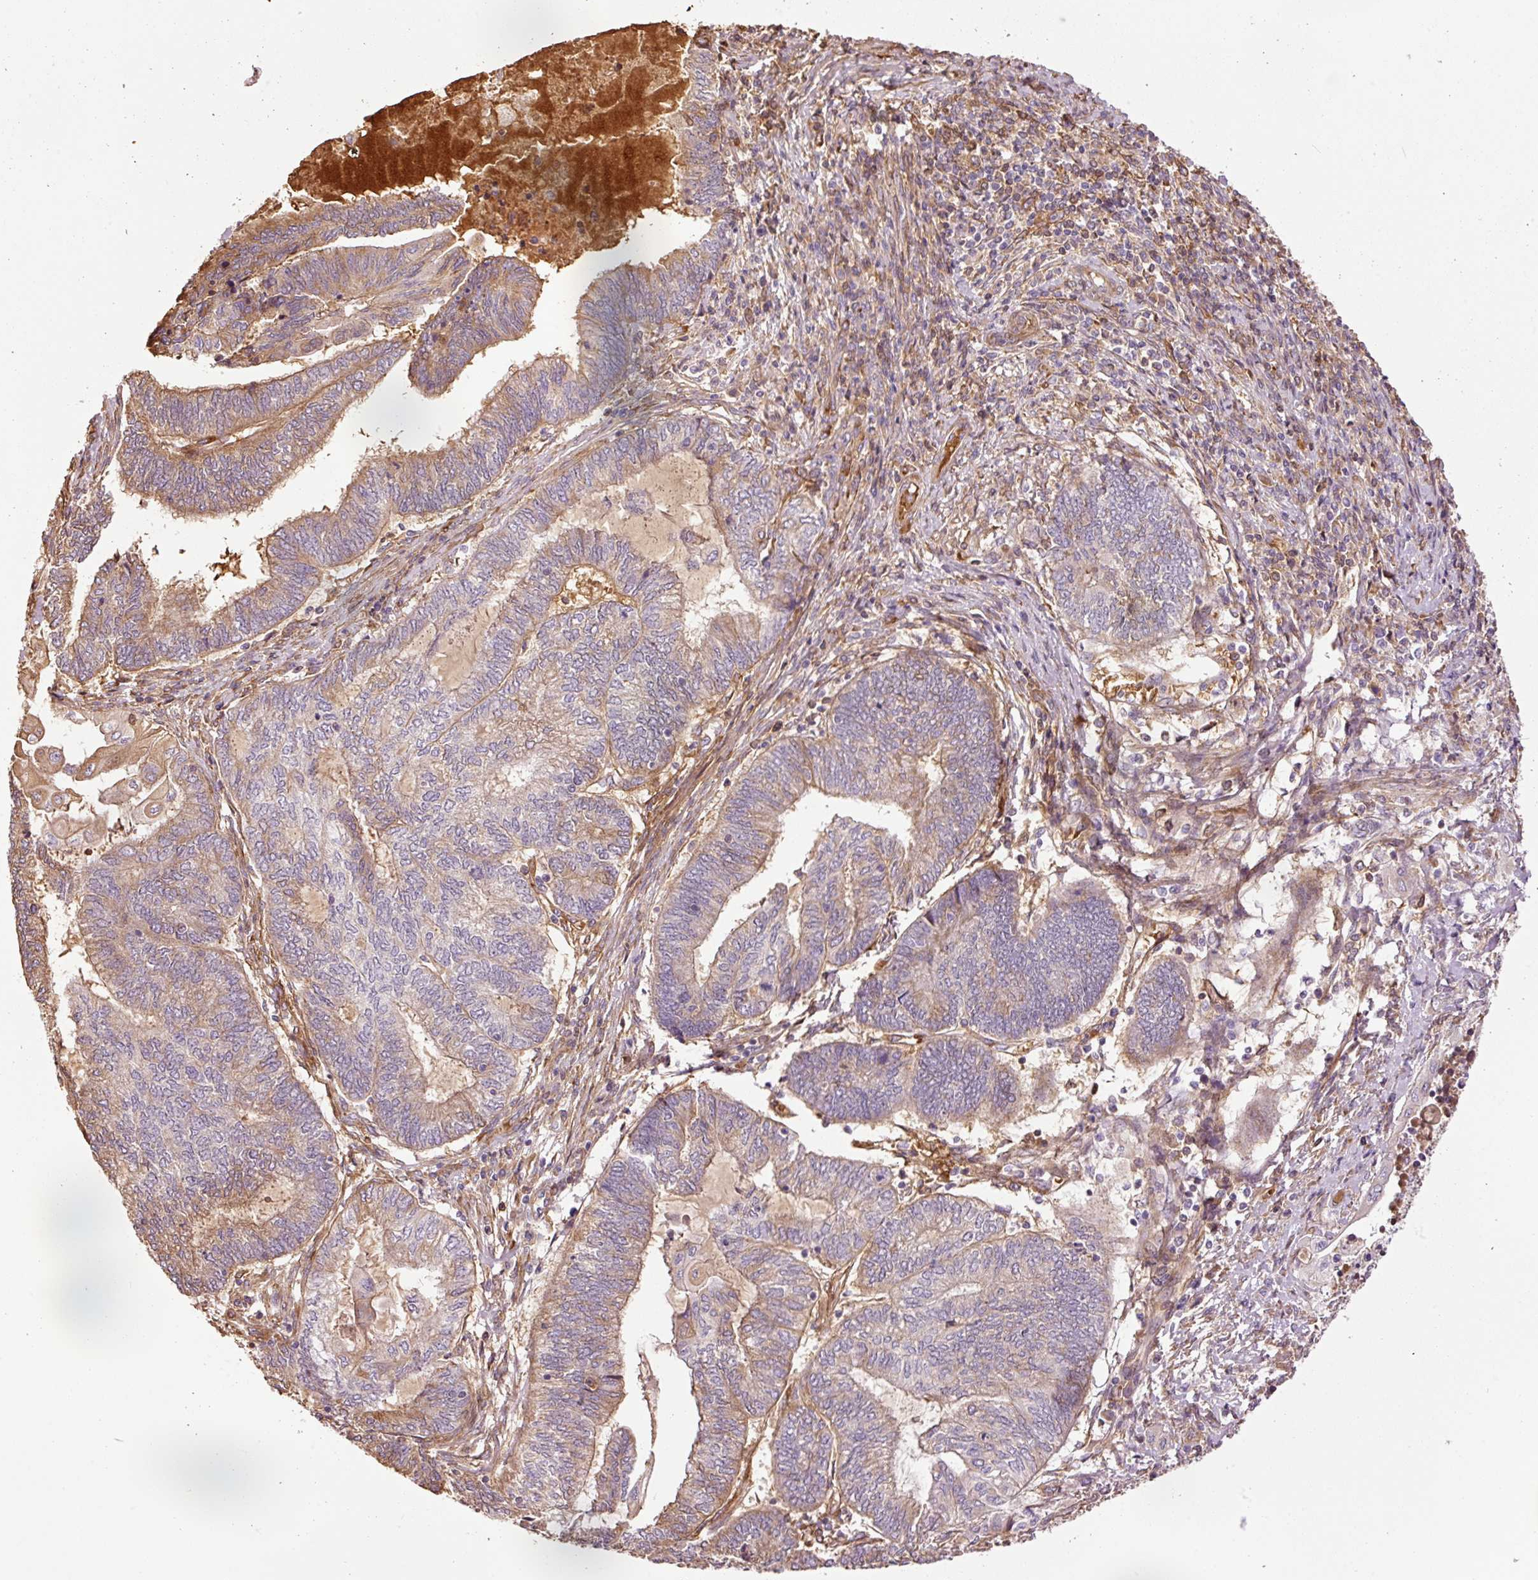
{"staining": {"intensity": "moderate", "quantity": "25%-75%", "location": "cytoplasmic/membranous"}, "tissue": "endometrial cancer", "cell_type": "Tumor cells", "image_type": "cancer", "snomed": [{"axis": "morphology", "description": "Adenocarcinoma, NOS"}, {"axis": "topography", "description": "Uterus"}, {"axis": "topography", "description": "Endometrium"}], "caption": "The immunohistochemical stain shows moderate cytoplasmic/membranous expression in tumor cells of endometrial cancer tissue.", "gene": "NID2", "patient": {"sex": "female", "age": 70}}